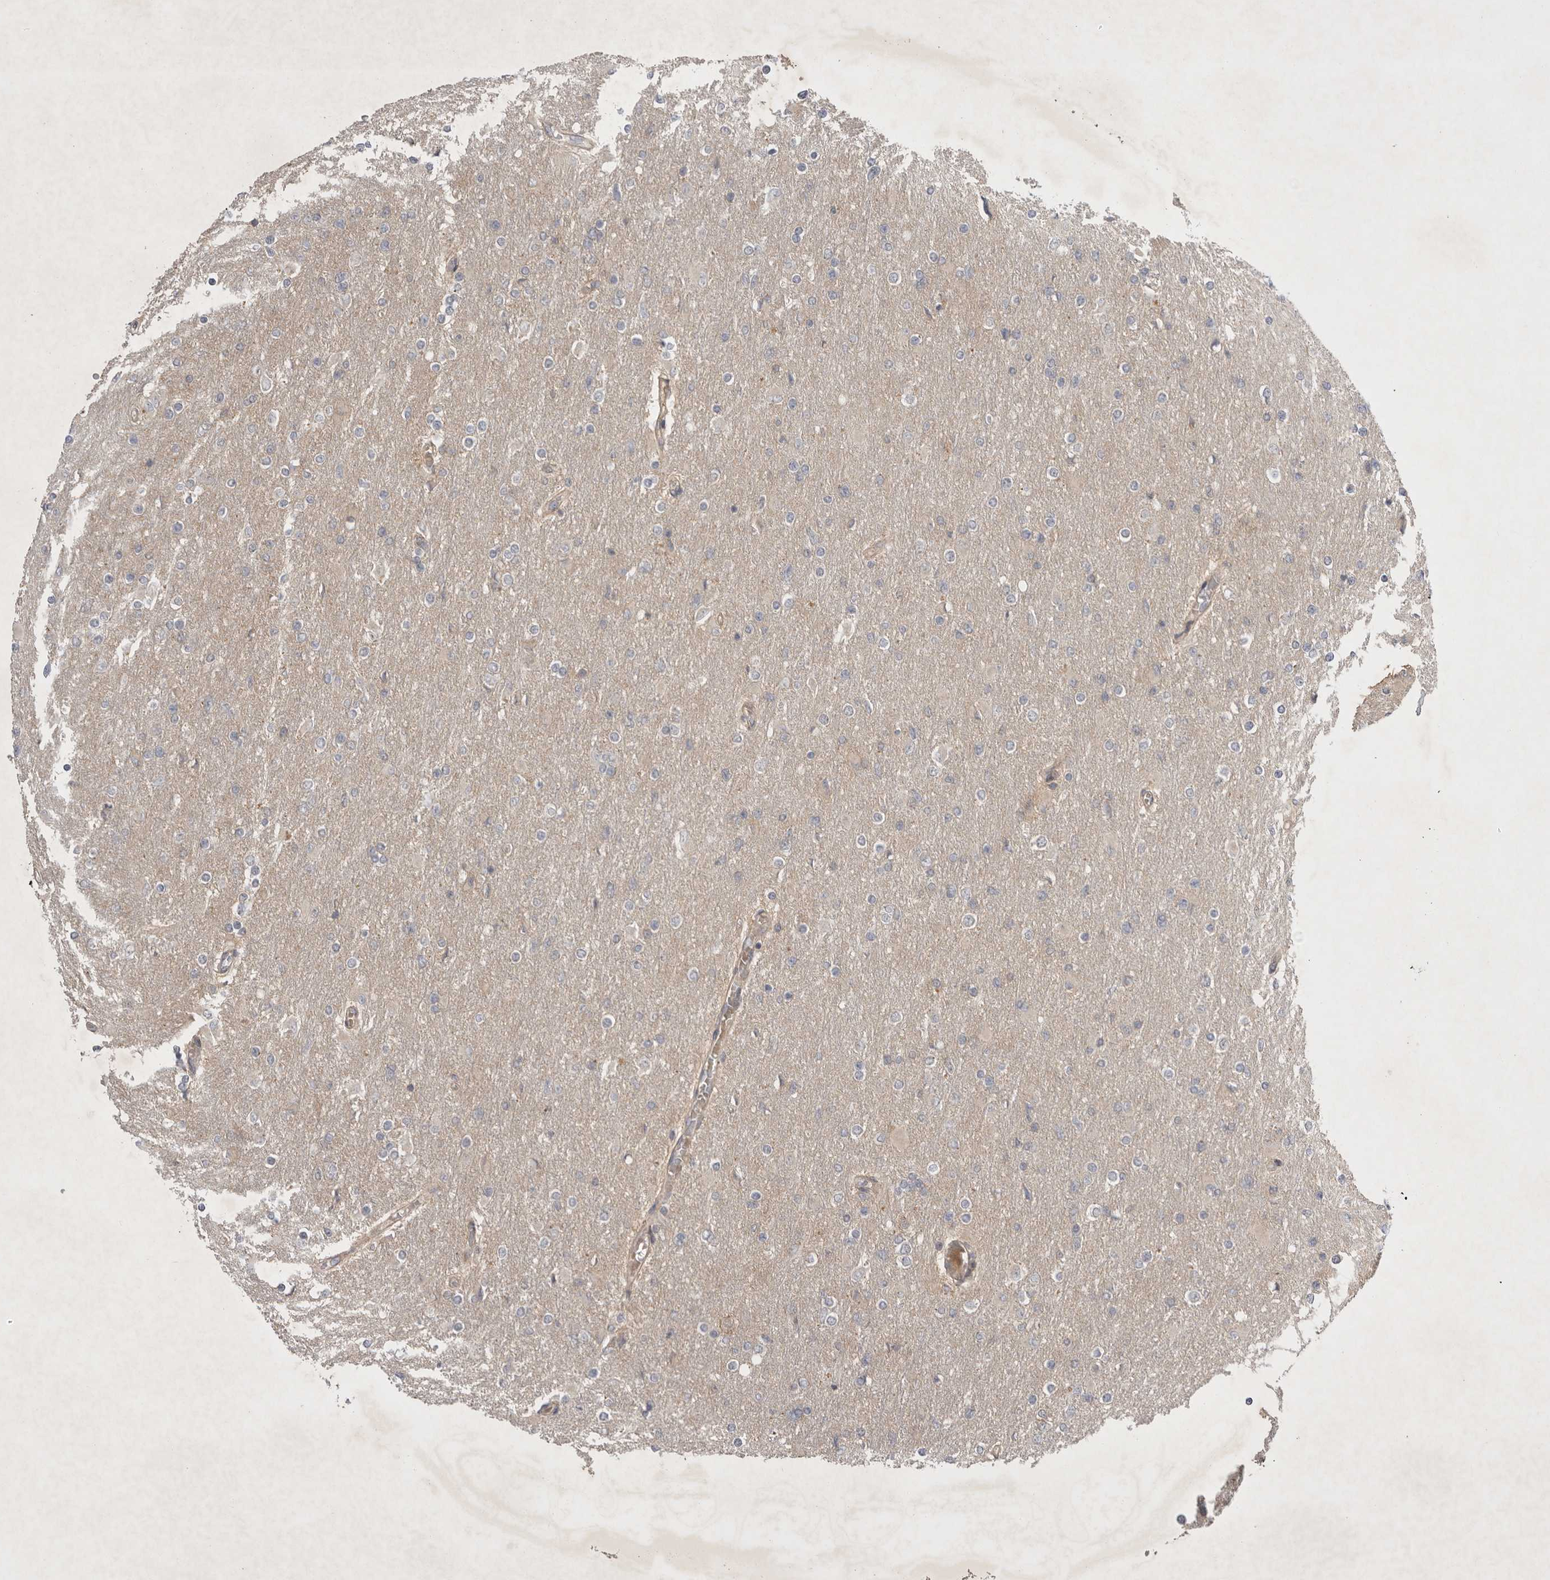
{"staining": {"intensity": "negative", "quantity": "none", "location": "none"}, "tissue": "glioma", "cell_type": "Tumor cells", "image_type": "cancer", "snomed": [{"axis": "morphology", "description": "Glioma, malignant, High grade"}, {"axis": "topography", "description": "Cerebral cortex"}], "caption": "Glioma was stained to show a protein in brown. There is no significant staining in tumor cells.", "gene": "NRCAM", "patient": {"sex": "female", "age": 36}}